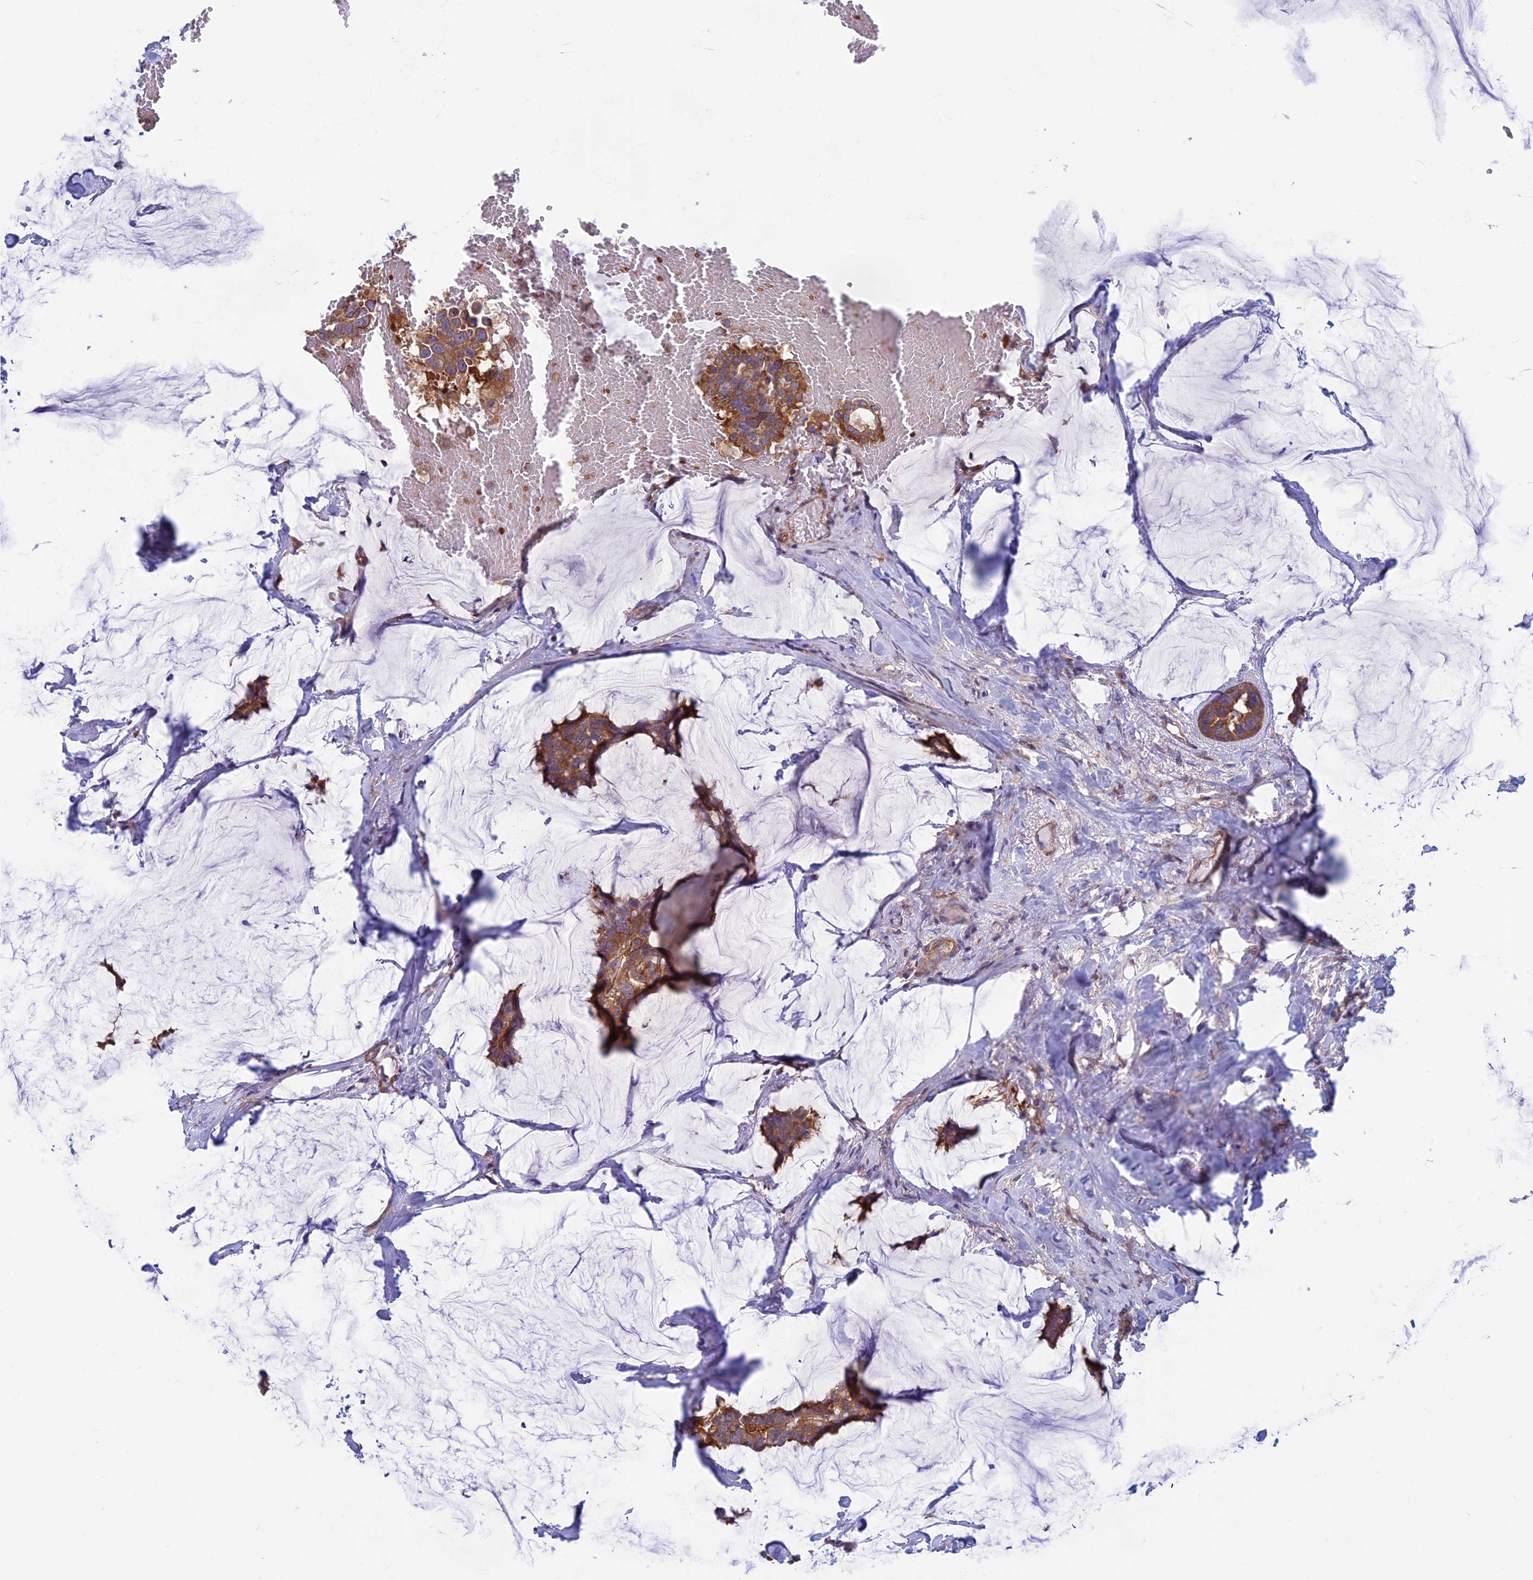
{"staining": {"intensity": "moderate", "quantity": ">75%", "location": "cytoplasmic/membranous"}, "tissue": "breast cancer", "cell_type": "Tumor cells", "image_type": "cancer", "snomed": [{"axis": "morphology", "description": "Duct carcinoma"}, {"axis": "topography", "description": "Breast"}], "caption": "The image demonstrates a brown stain indicating the presence of a protein in the cytoplasmic/membranous of tumor cells in breast intraductal carcinoma. The staining is performed using DAB (3,3'-diaminobenzidine) brown chromogen to label protein expression. The nuclei are counter-stained blue using hematoxylin.", "gene": "DNM1L", "patient": {"sex": "female", "age": 93}}